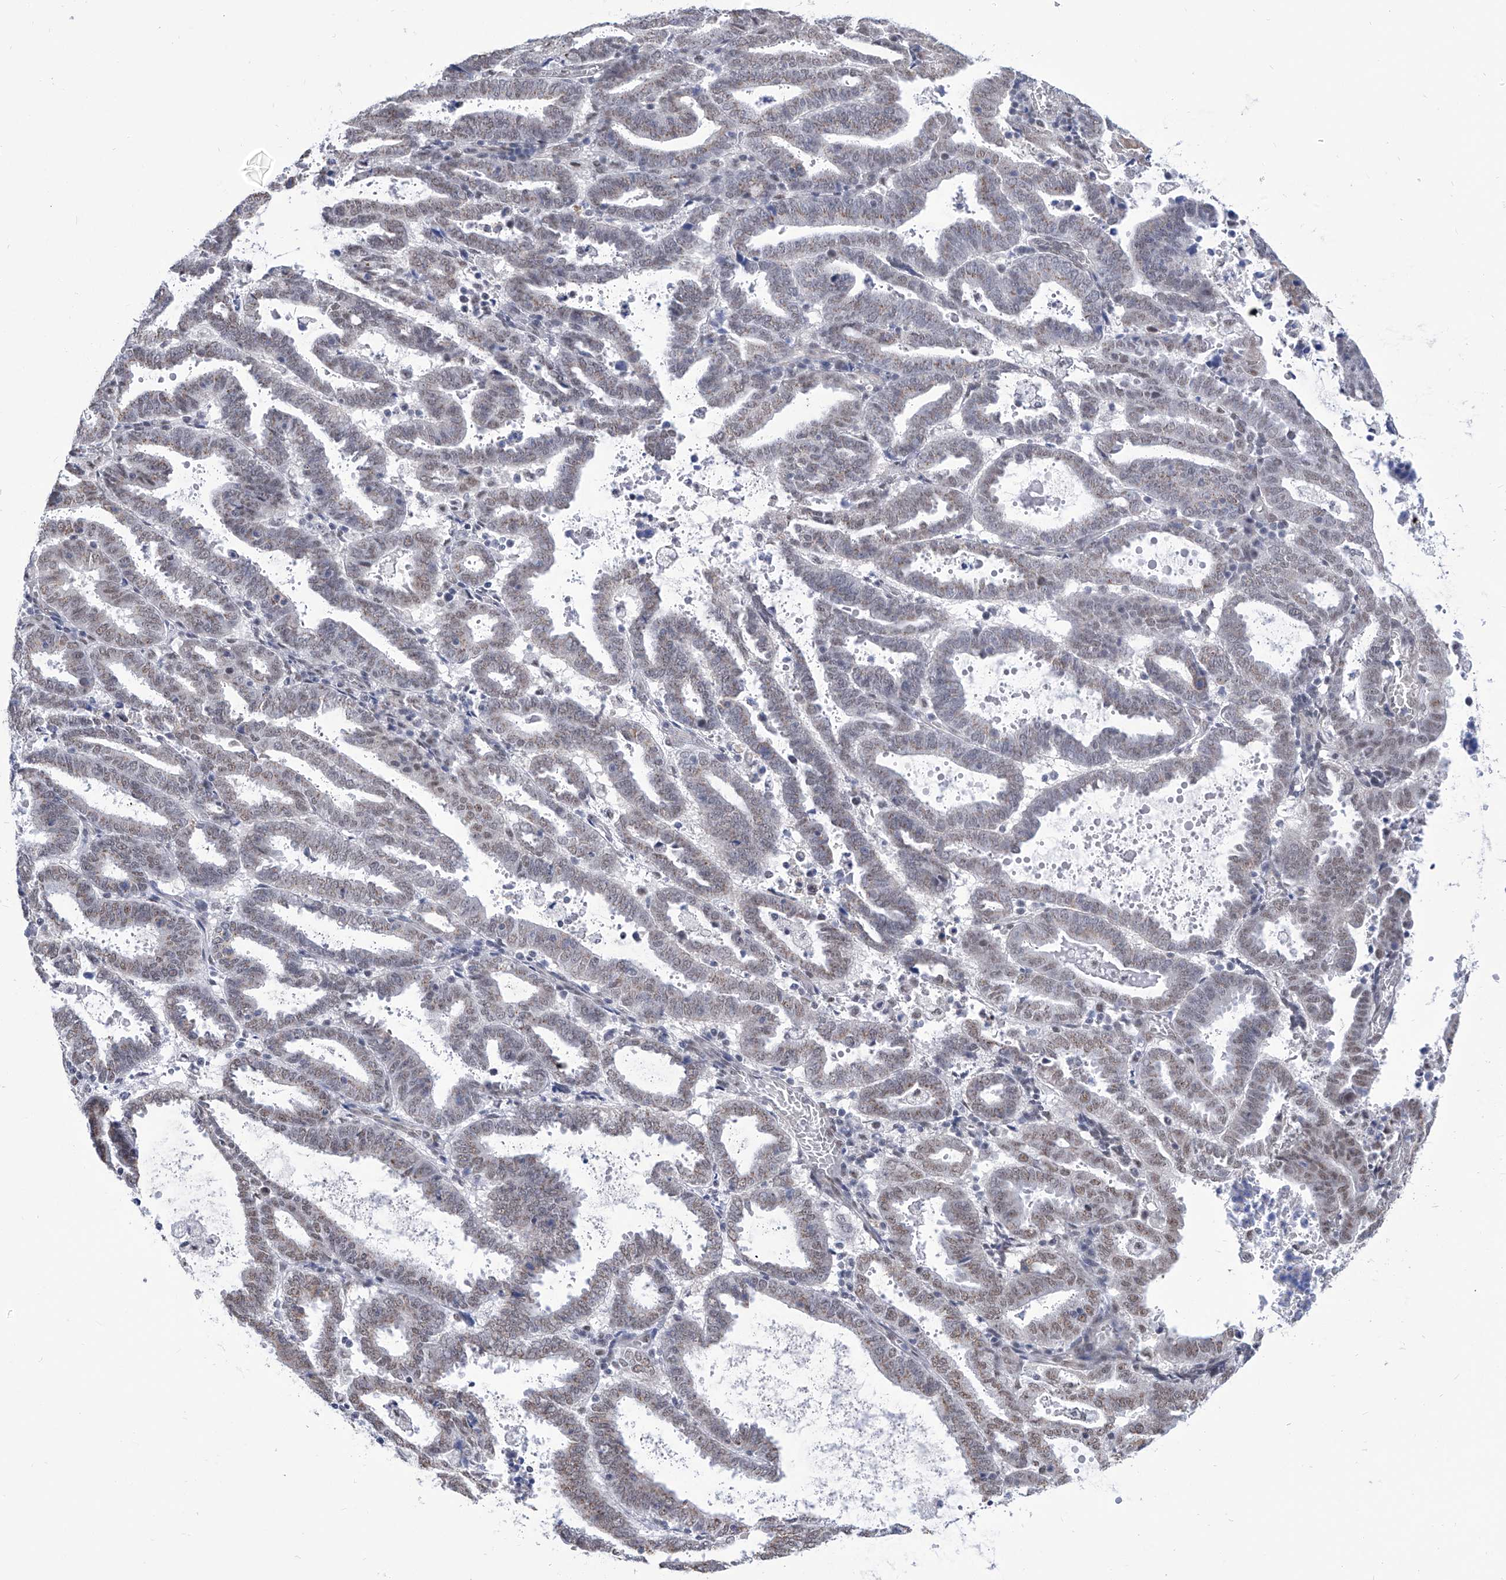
{"staining": {"intensity": "weak", "quantity": "25%-75%", "location": "cytoplasmic/membranous,nuclear"}, "tissue": "endometrial cancer", "cell_type": "Tumor cells", "image_type": "cancer", "snomed": [{"axis": "morphology", "description": "Adenocarcinoma, NOS"}, {"axis": "topography", "description": "Uterus"}], "caption": "Endometrial cancer stained with a brown dye shows weak cytoplasmic/membranous and nuclear positive expression in approximately 25%-75% of tumor cells.", "gene": "SART1", "patient": {"sex": "female", "age": 83}}